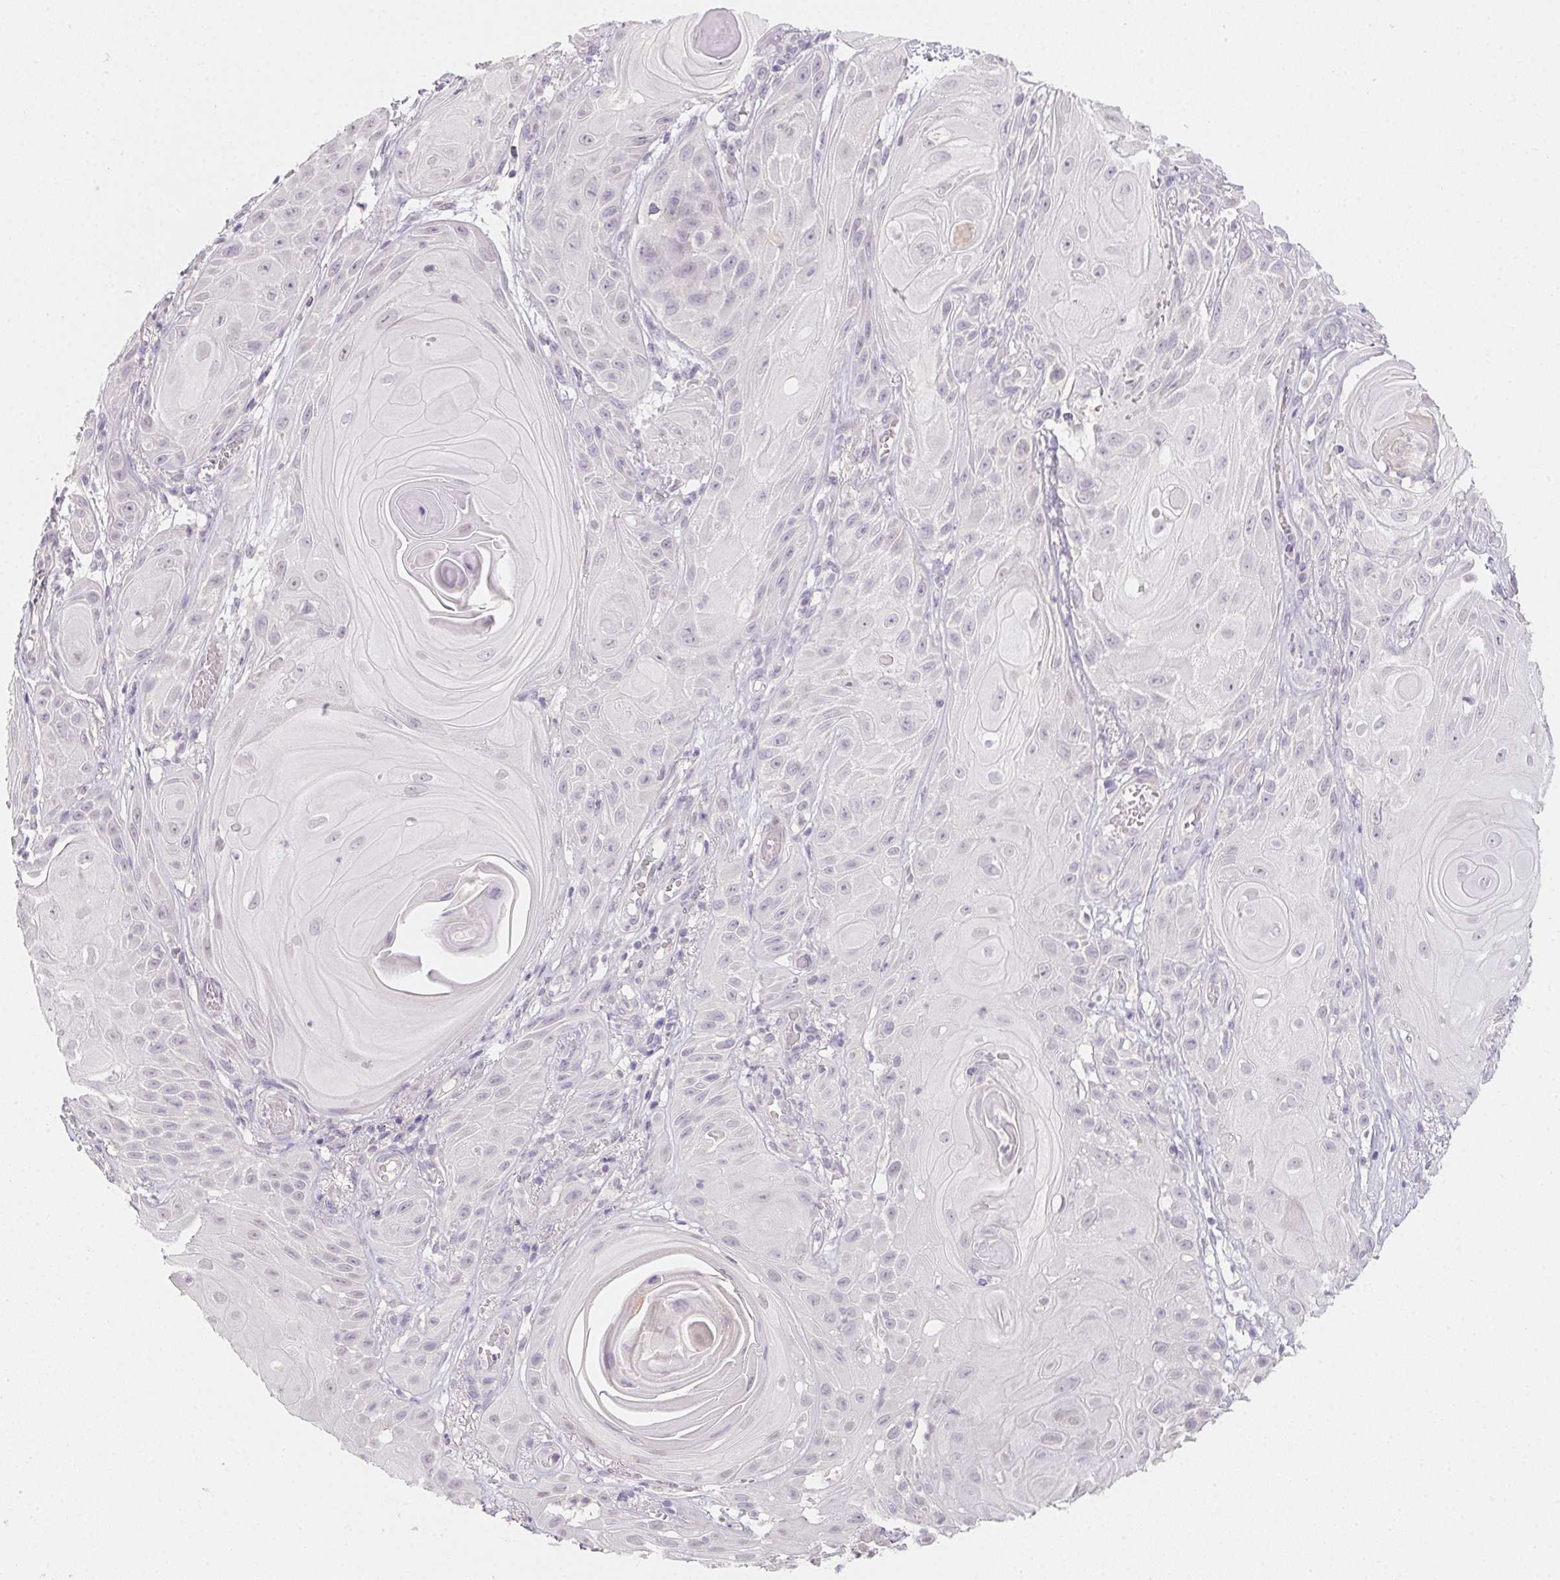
{"staining": {"intensity": "negative", "quantity": "none", "location": "none"}, "tissue": "skin cancer", "cell_type": "Tumor cells", "image_type": "cancer", "snomed": [{"axis": "morphology", "description": "Squamous cell carcinoma, NOS"}, {"axis": "topography", "description": "Skin"}], "caption": "IHC histopathology image of human skin squamous cell carcinoma stained for a protein (brown), which exhibits no positivity in tumor cells.", "gene": "ZBBX", "patient": {"sex": "male", "age": 62}}